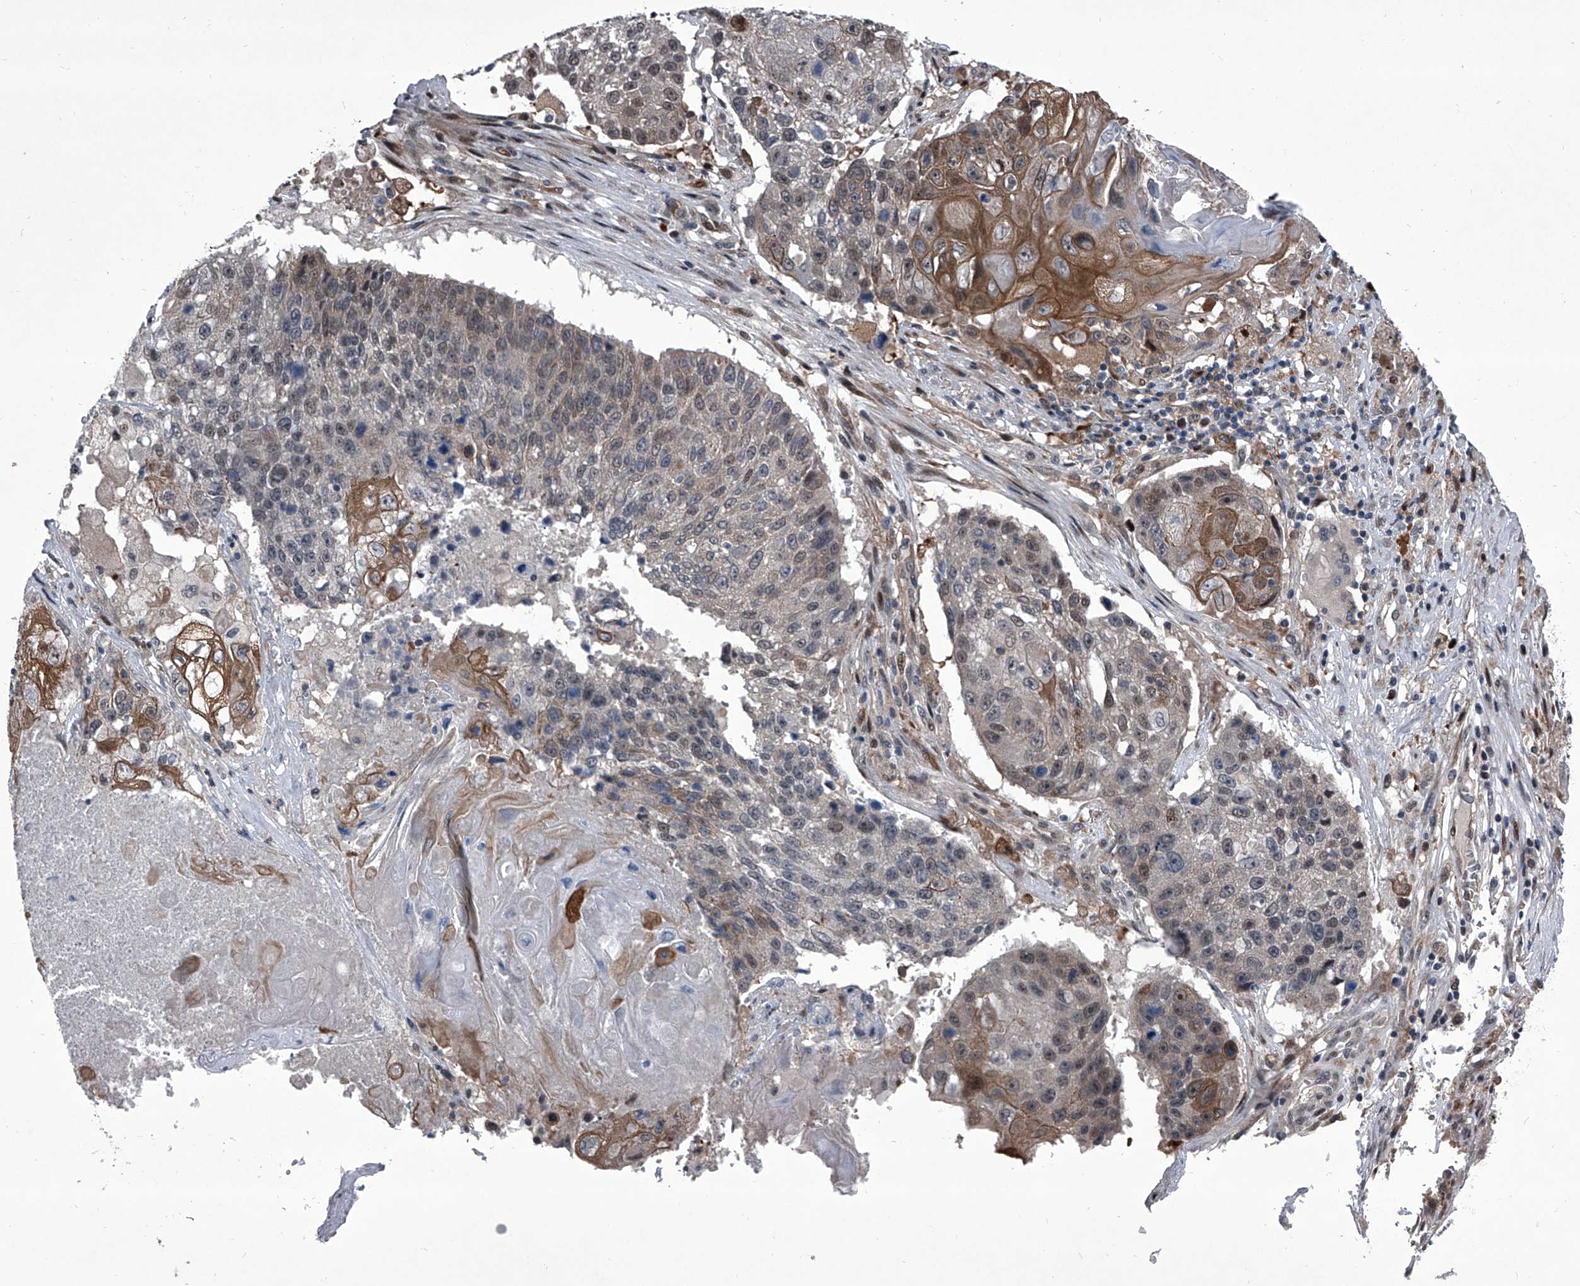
{"staining": {"intensity": "moderate", "quantity": "<25%", "location": "cytoplasmic/membranous,nuclear"}, "tissue": "lung cancer", "cell_type": "Tumor cells", "image_type": "cancer", "snomed": [{"axis": "morphology", "description": "Squamous cell carcinoma, NOS"}, {"axis": "topography", "description": "Lung"}], "caption": "Brown immunohistochemical staining in lung cancer displays moderate cytoplasmic/membranous and nuclear positivity in about <25% of tumor cells. The staining was performed using DAB (3,3'-diaminobenzidine), with brown indicating positive protein expression. Nuclei are stained blue with hematoxylin.", "gene": "ELK4", "patient": {"sex": "male", "age": 61}}